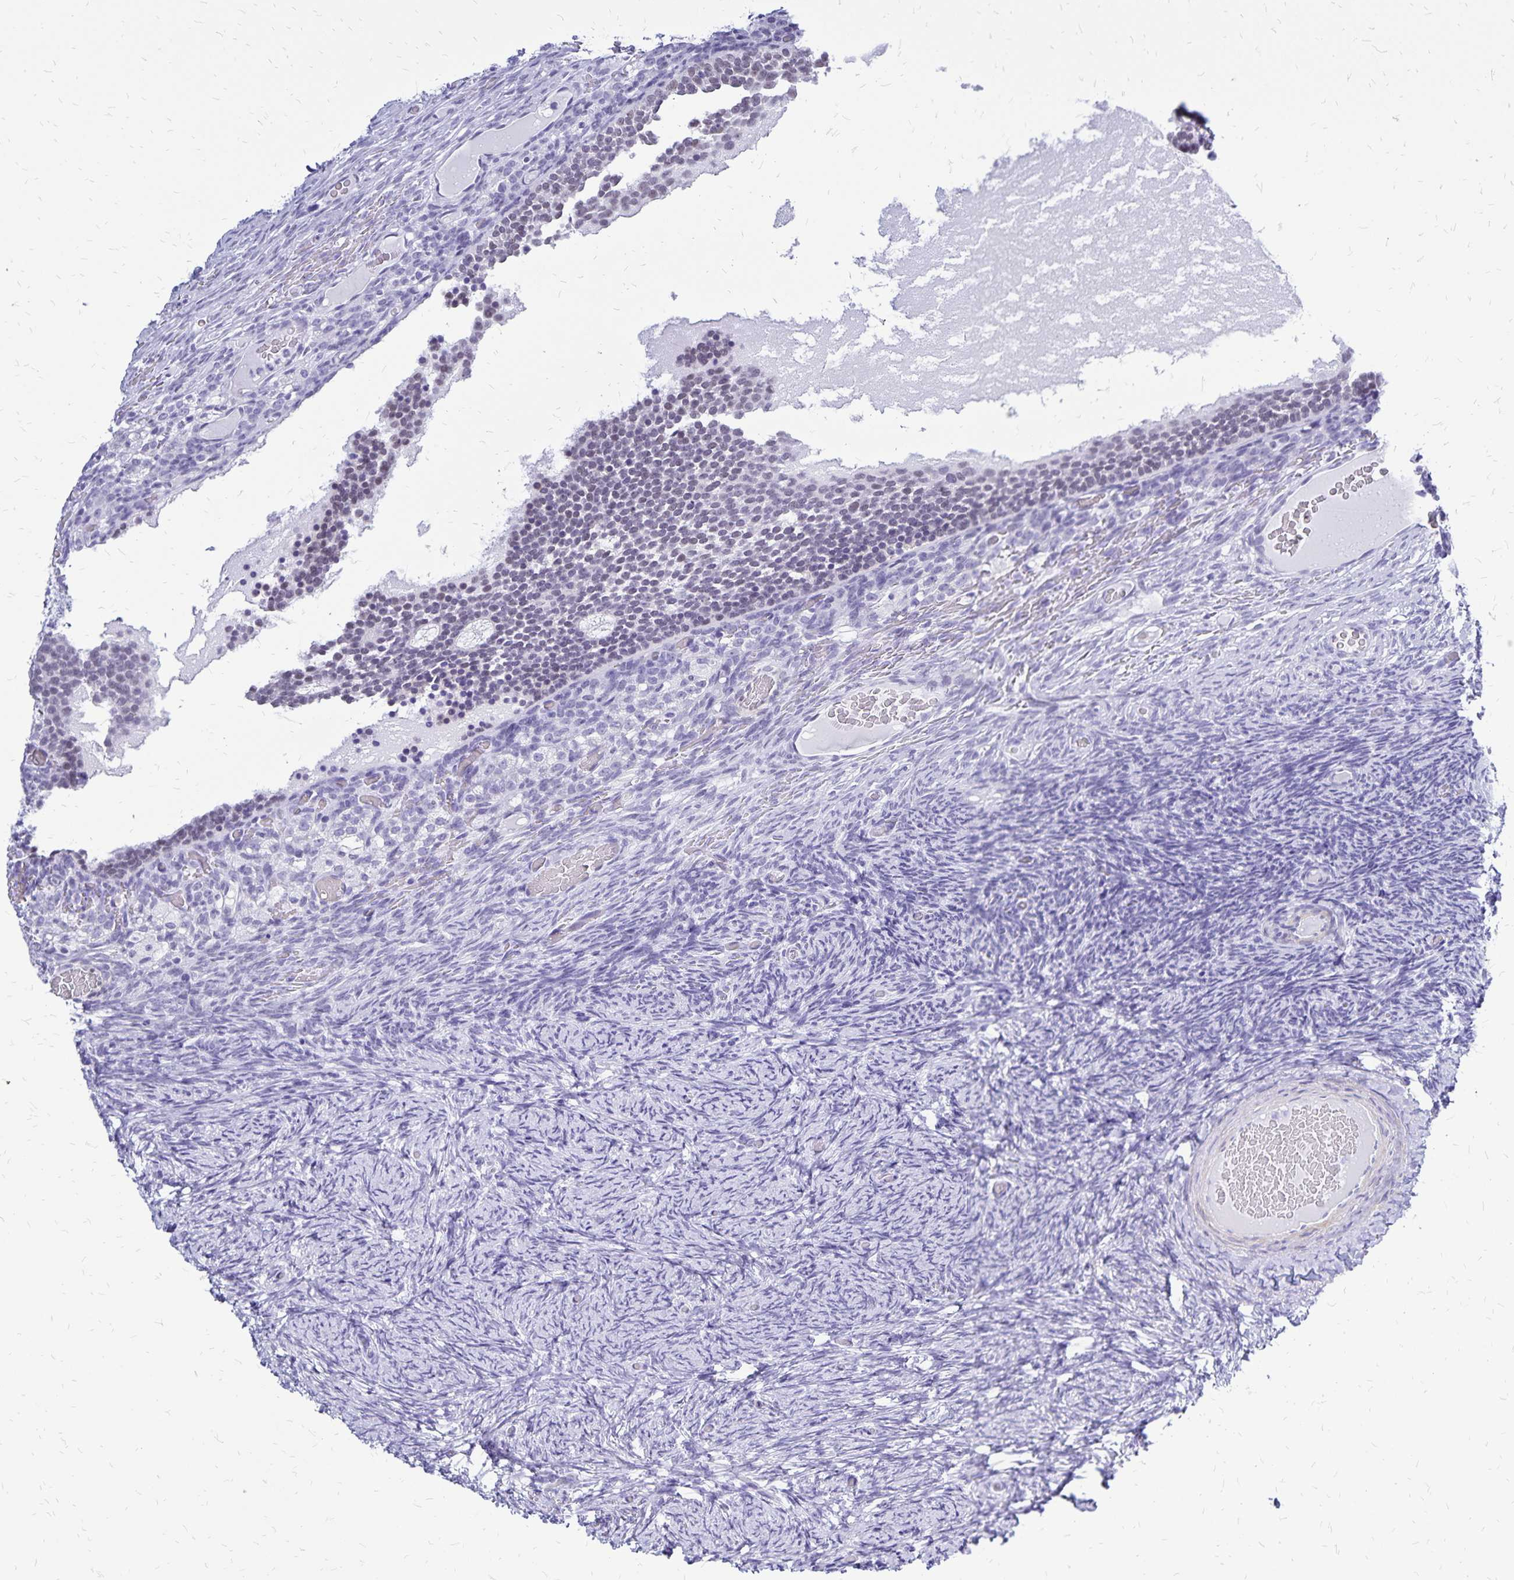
{"staining": {"intensity": "moderate", "quantity": "25%-75%", "location": "nuclear"}, "tissue": "ovary", "cell_type": "Follicle cells", "image_type": "normal", "snomed": [{"axis": "morphology", "description": "Normal tissue, NOS"}, {"axis": "topography", "description": "Ovary"}], "caption": "Brown immunohistochemical staining in unremarkable ovary demonstrates moderate nuclear expression in approximately 25%-75% of follicle cells.", "gene": "HMGB3", "patient": {"sex": "female", "age": 34}}